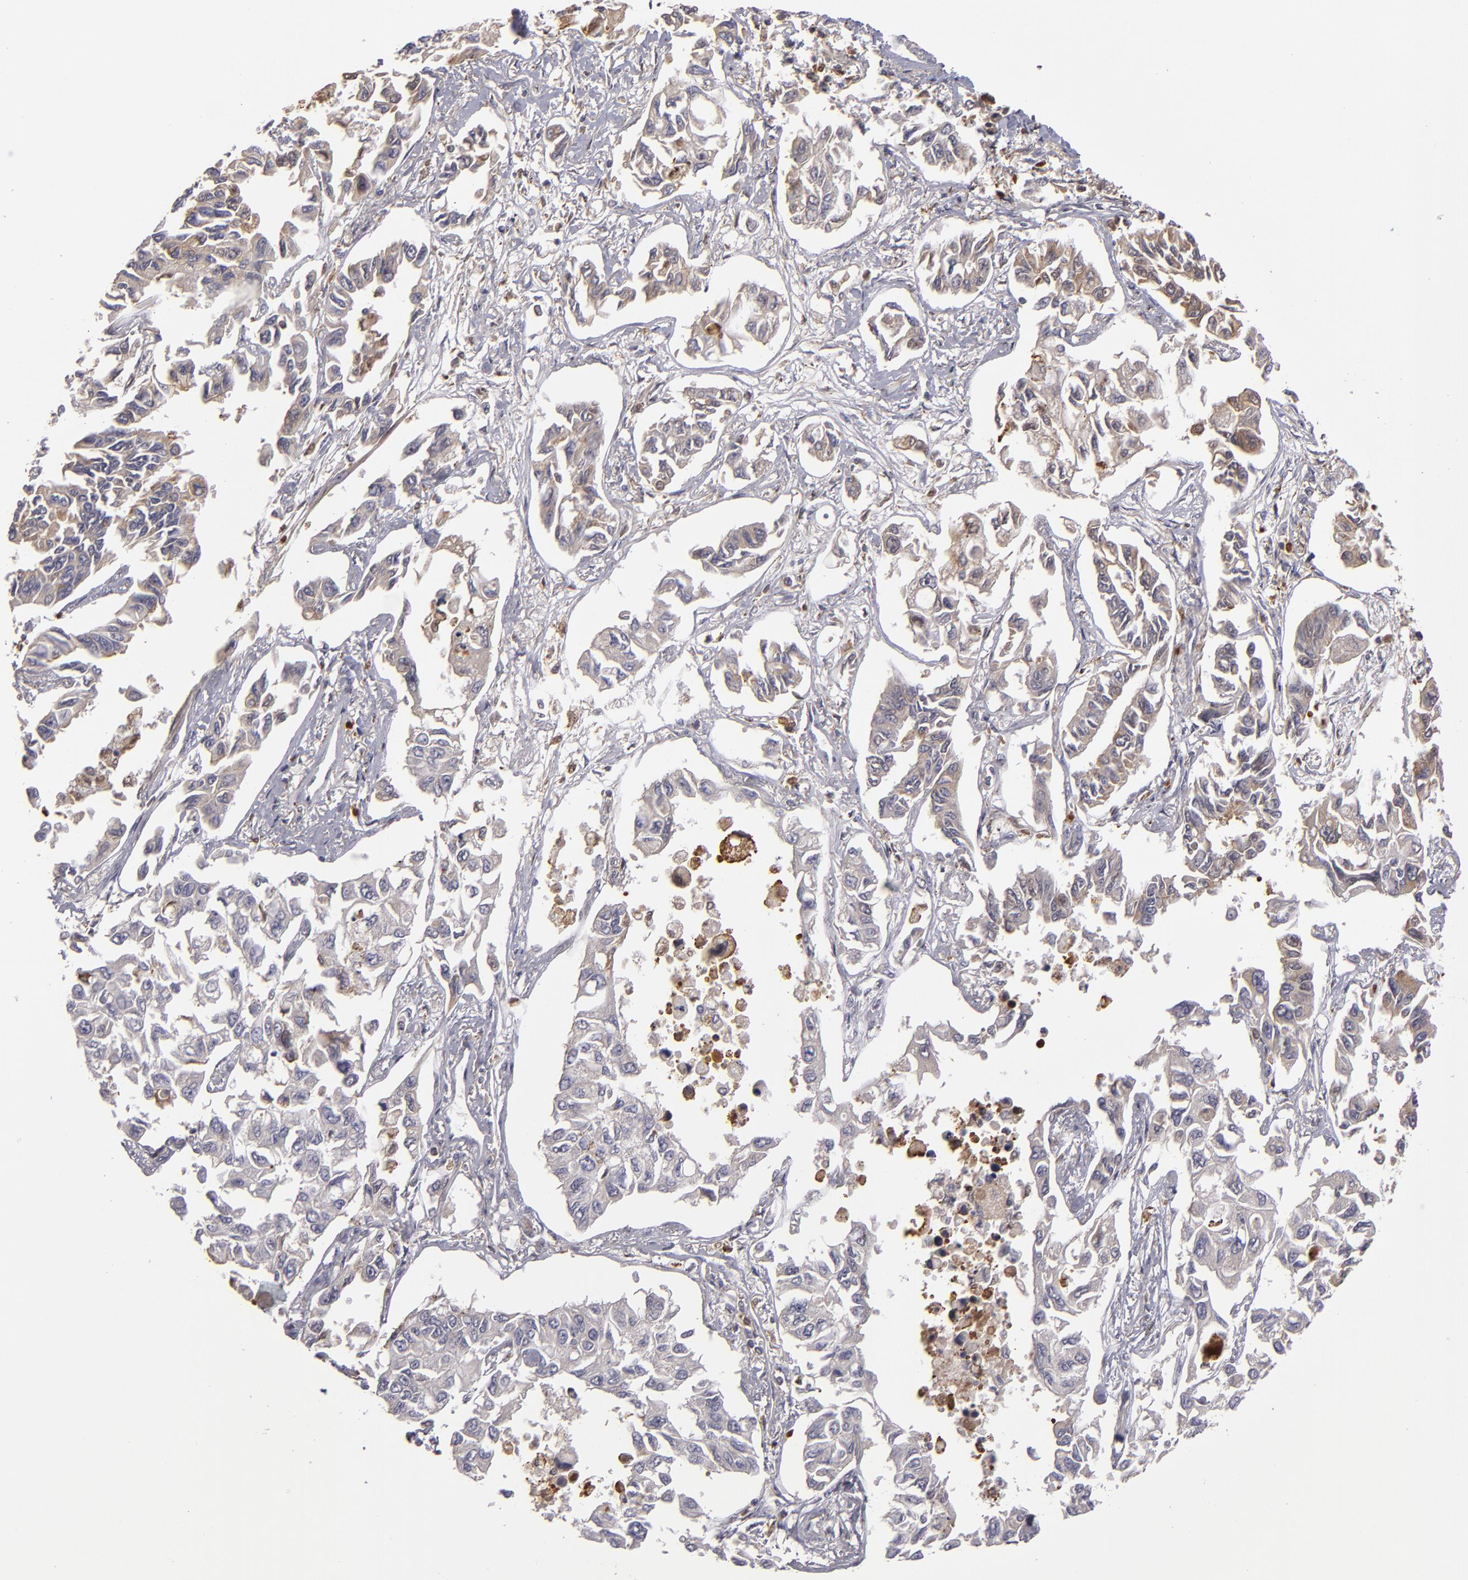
{"staining": {"intensity": "weak", "quantity": "25%-75%", "location": "cytoplasmic/membranous"}, "tissue": "lung cancer", "cell_type": "Tumor cells", "image_type": "cancer", "snomed": [{"axis": "morphology", "description": "Adenocarcinoma, NOS"}, {"axis": "topography", "description": "Lung"}], "caption": "Protein analysis of lung cancer tissue demonstrates weak cytoplasmic/membranous positivity in approximately 25%-75% of tumor cells.", "gene": "CFB", "patient": {"sex": "male", "age": 64}}